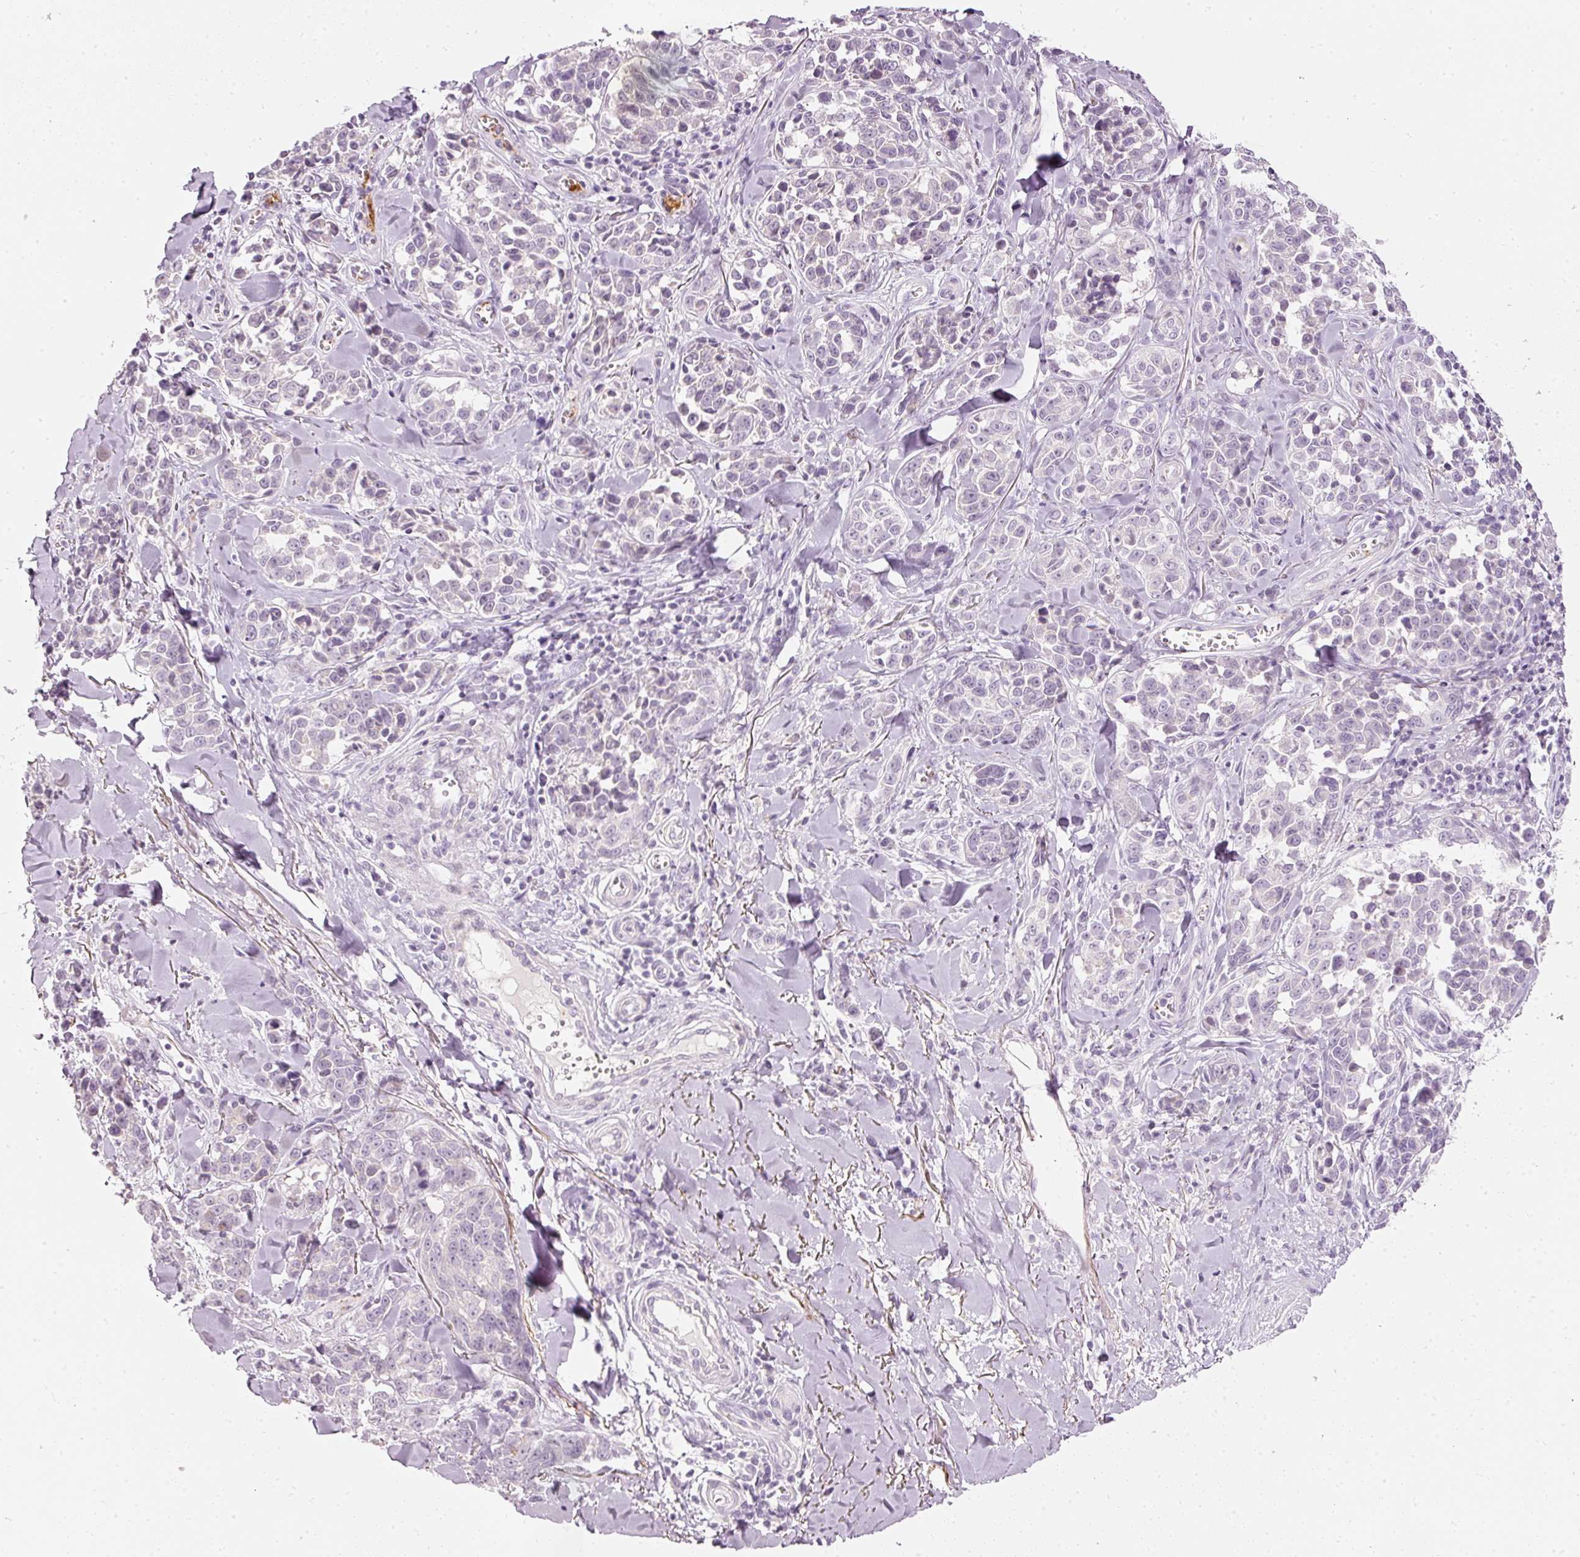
{"staining": {"intensity": "negative", "quantity": "none", "location": "none"}, "tissue": "melanoma", "cell_type": "Tumor cells", "image_type": "cancer", "snomed": [{"axis": "morphology", "description": "Malignant melanoma, NOS"}, {"axis": "topography", "description": "Skin"}], "caption": "An image of melanoma stained for a protein shows no brown staining in tumor cells. The staining was performed using DAB to visualize the protein expression in brown, while the nuclei were stained in blue with hematoxylin (Magnification: 20x).", "gene": "LECT2", "patient": {"sex": "female", "age": 64}}